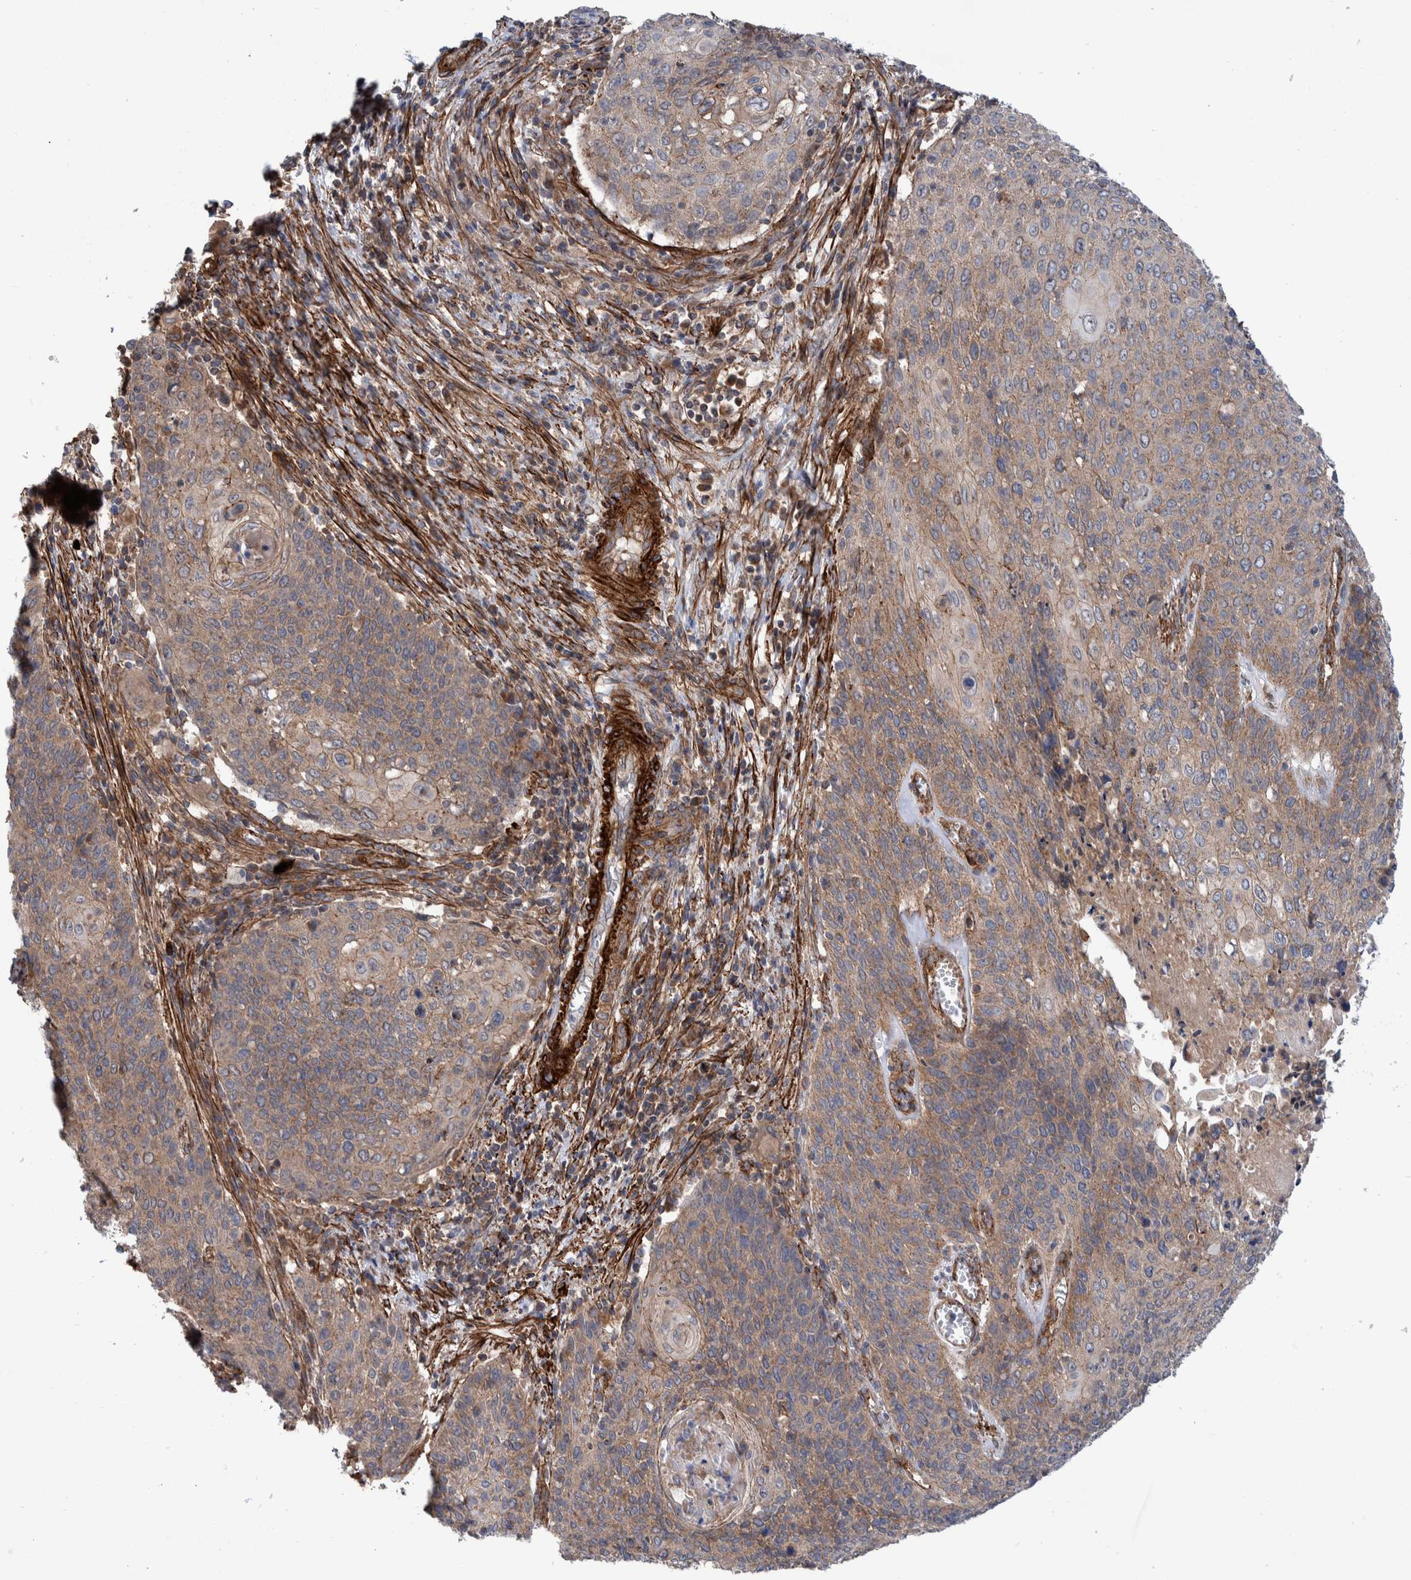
{"staining": {"intensity": "weak", "quantity": ">75%", "location": "cytoplasmic/membranous"}, "tissue": "cervical cancer", "cell_type": "Tumor cells", "image_type": "cancer", "snomed": [{"axis": "morphology", "description": "Squamous cell carcinoma, NOS"}, {"axis": "topography", "description": "Cervix"}], "caption": "Human cervical cancer (squamous cell carcinoma) stained with a protein marker shows weak staining in tumor cells.", "gene": "SLC25A10", "patient": {"sex": "female", "age": 39}}